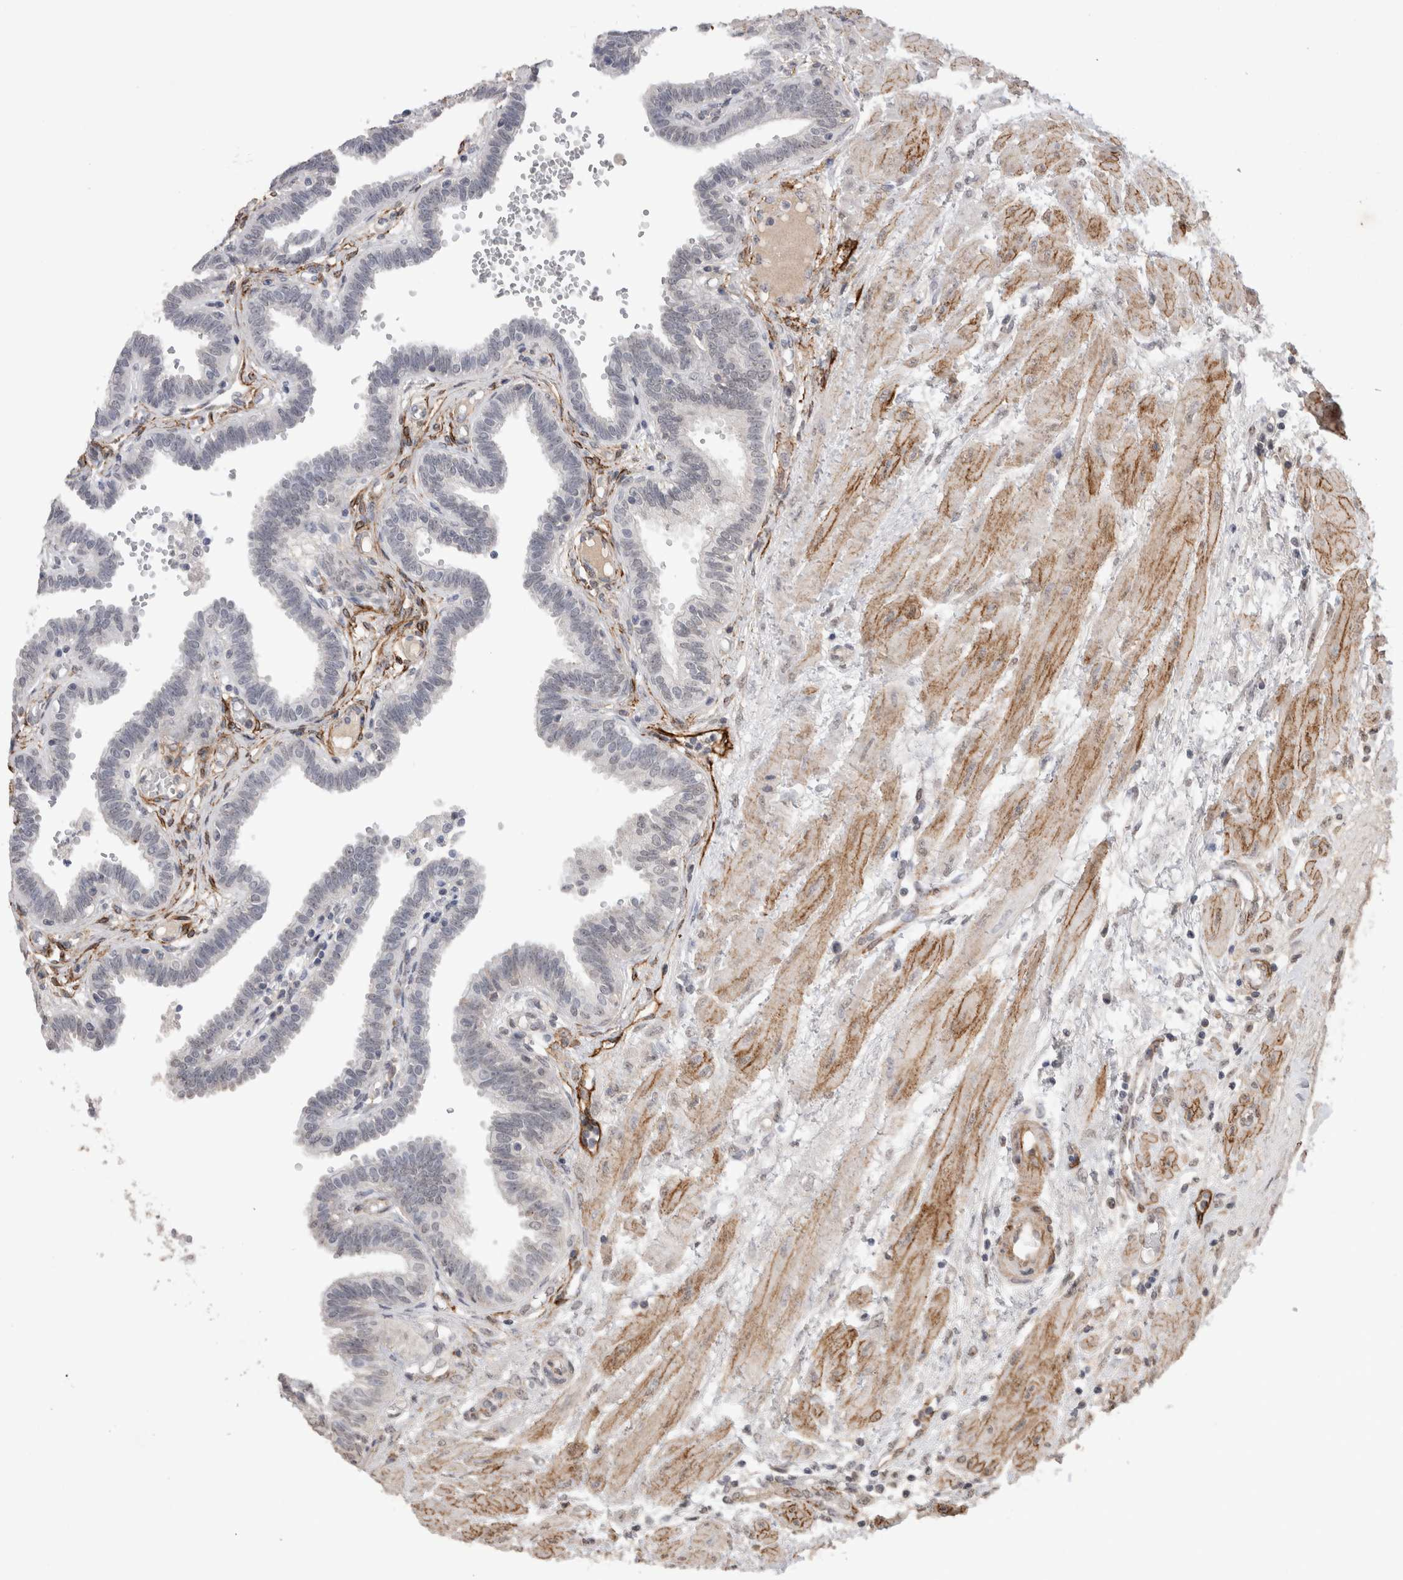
{"staining": {"intensity": "negative", "quantity": "none", "location": "none"}, "tissue": "fallopian tube", "cell_type": "Glandular cells", "image_type": "normal", "snomed": [{"axis": "morphology", "description": "Normal tissue, NOS"}, {"axis": "topography", "description": "Fallopian tube"}], "caption": "Glandular cells show no significant positivity in unremarkable fallopian tube. (DAB immunohistochemistry (IHC), high magnification).", "gene": "CDH13", "patient": {"sex": "female", "age": 32}}